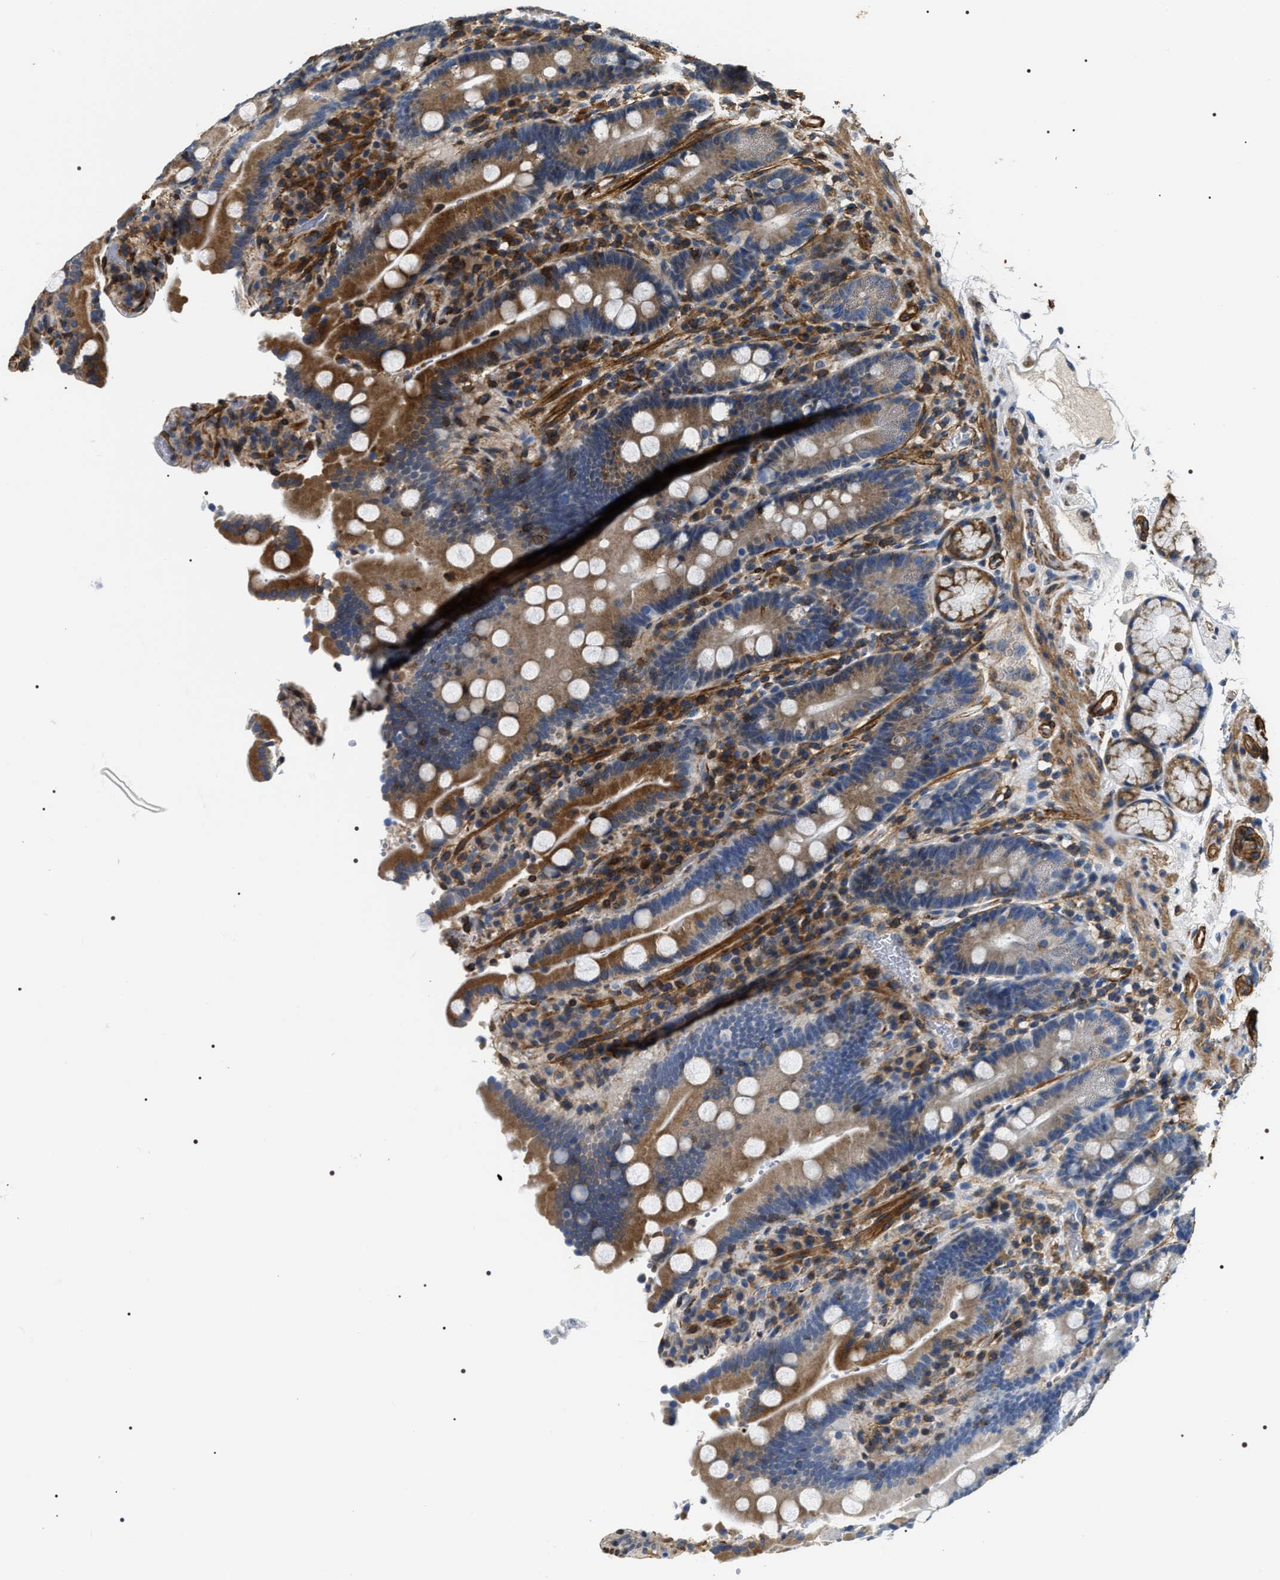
{"staining": {"intensity": "moderate", "quantity": "25%-75%", "location": "cytoplasmic/membranous"}, "tissue": "duodenum", "cell_type": "Glandular cells", "image_type": "normal", "snomed": [{"axis": "morphology", "description": "Normal tissue, NOS"}, {"axis": "topography", "description": "Small intestine, NOS"}], "caption": "Immunohistochemistry (DAB (3,3'-diaminobenzidine)) staining of normal duodenum reveals moderate cytoplasmic/membranous protein positivity in about 25%-75% of glandular cells.", "gene": "ZC3HAV1L", "patient": {"sex": "female", "age": 71}}